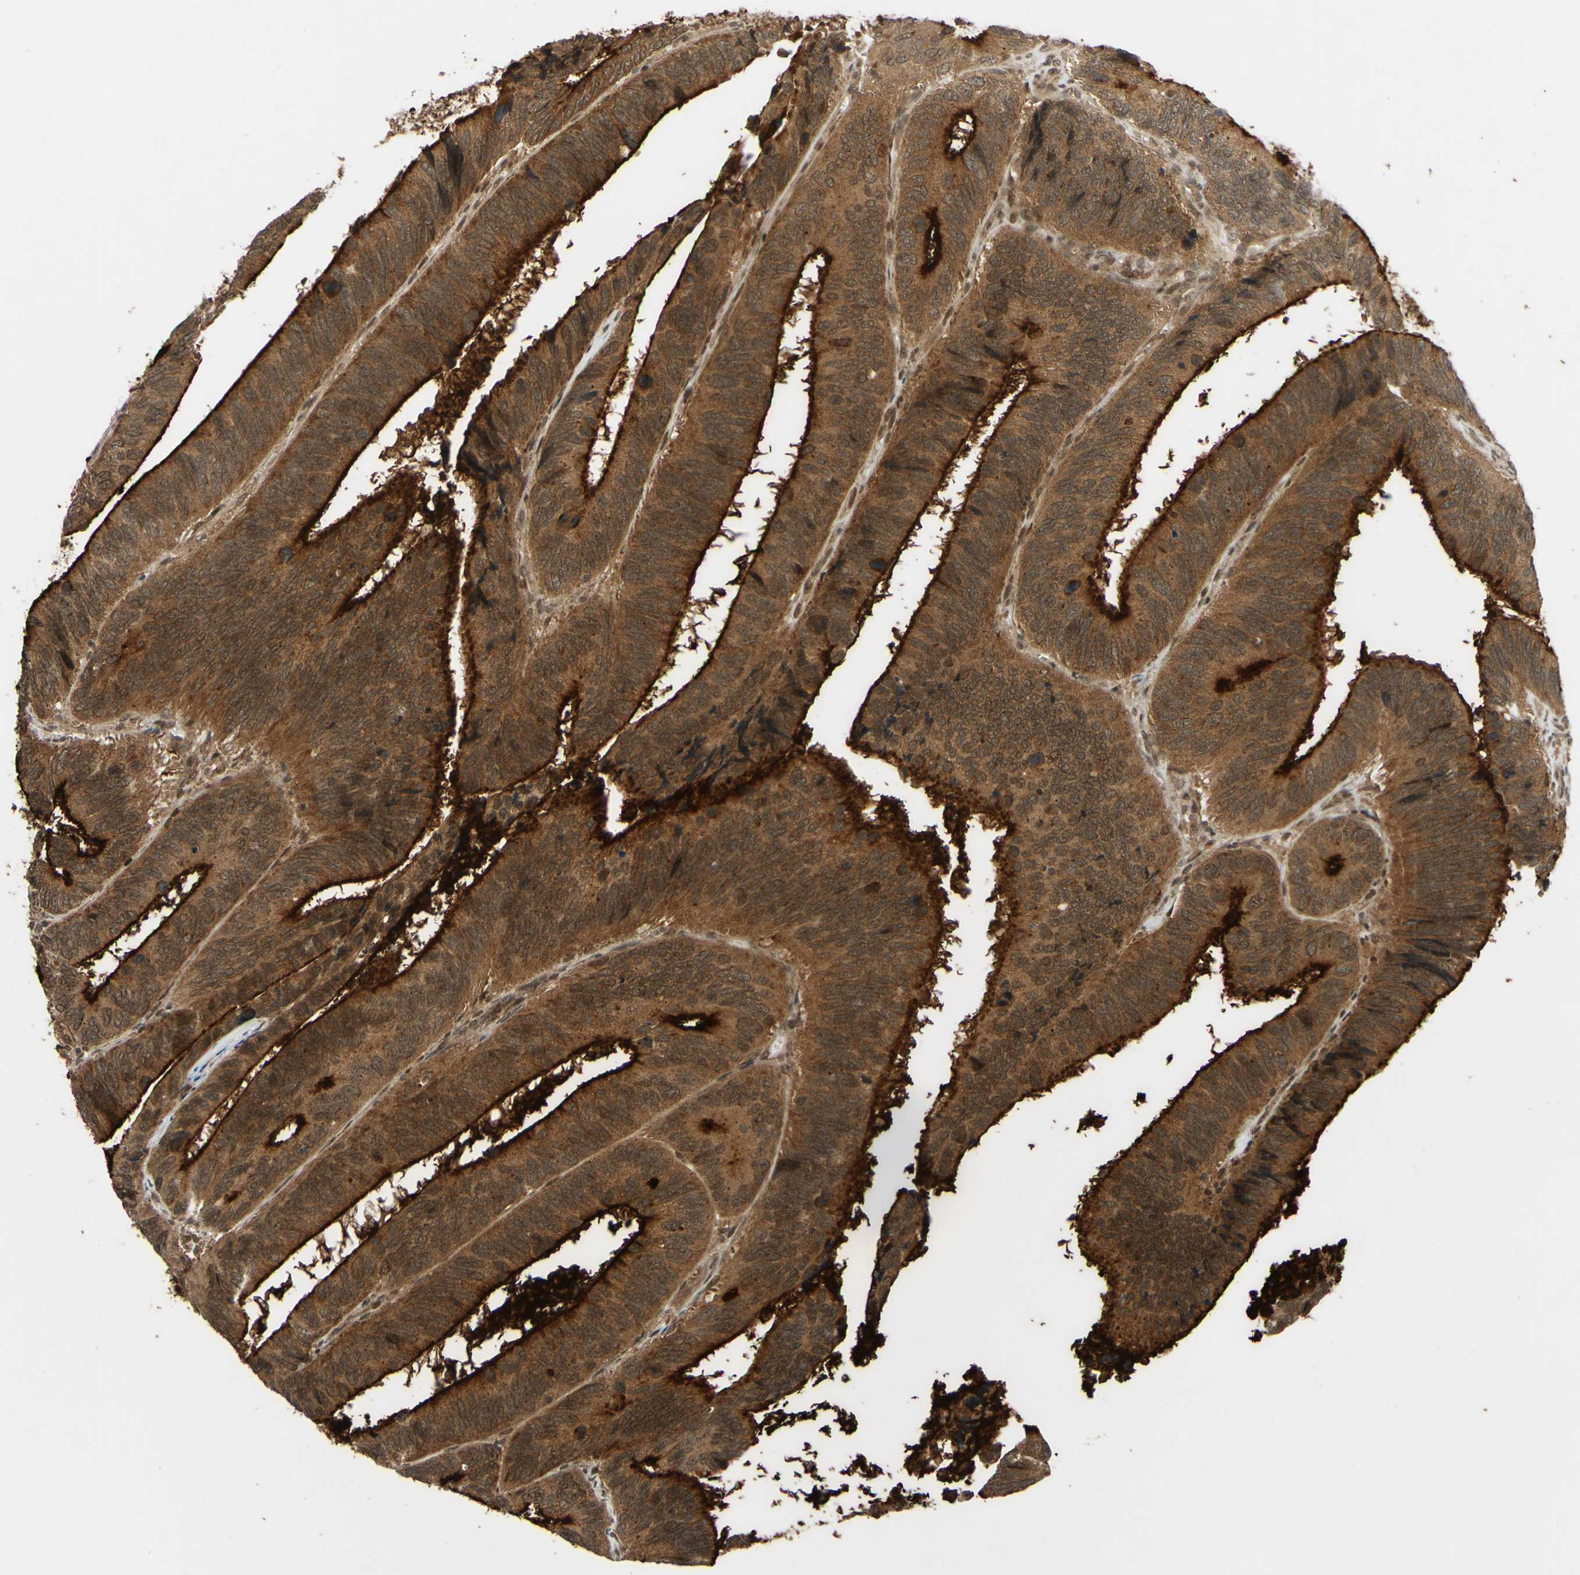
{"staining": {"intensity": "strong", "quantity": ">75%", "location": "cytoplasmic/membranous"}, "tissue": "colorectal cancer", "cell_type": "Tumor cells", "image_type": "cancer", "snomed": [{"axis": "morphology", "description": "Adenocarcinoma, NOS"}, {"axis": "topography", "description": "Colon"}], "caption": "Immunohistochemistry (DAB (3,3'-diaminobenzidine)) staining of human colorectal cancer exhibits strong cytoplasmic/membranous protein positivity in about >75% of tumor cells. The protein of interest is shown in brown color, while the nuclei are stained blue.", "gene": "ABCC8", "patient": {"sex": "male", "age": 72}}